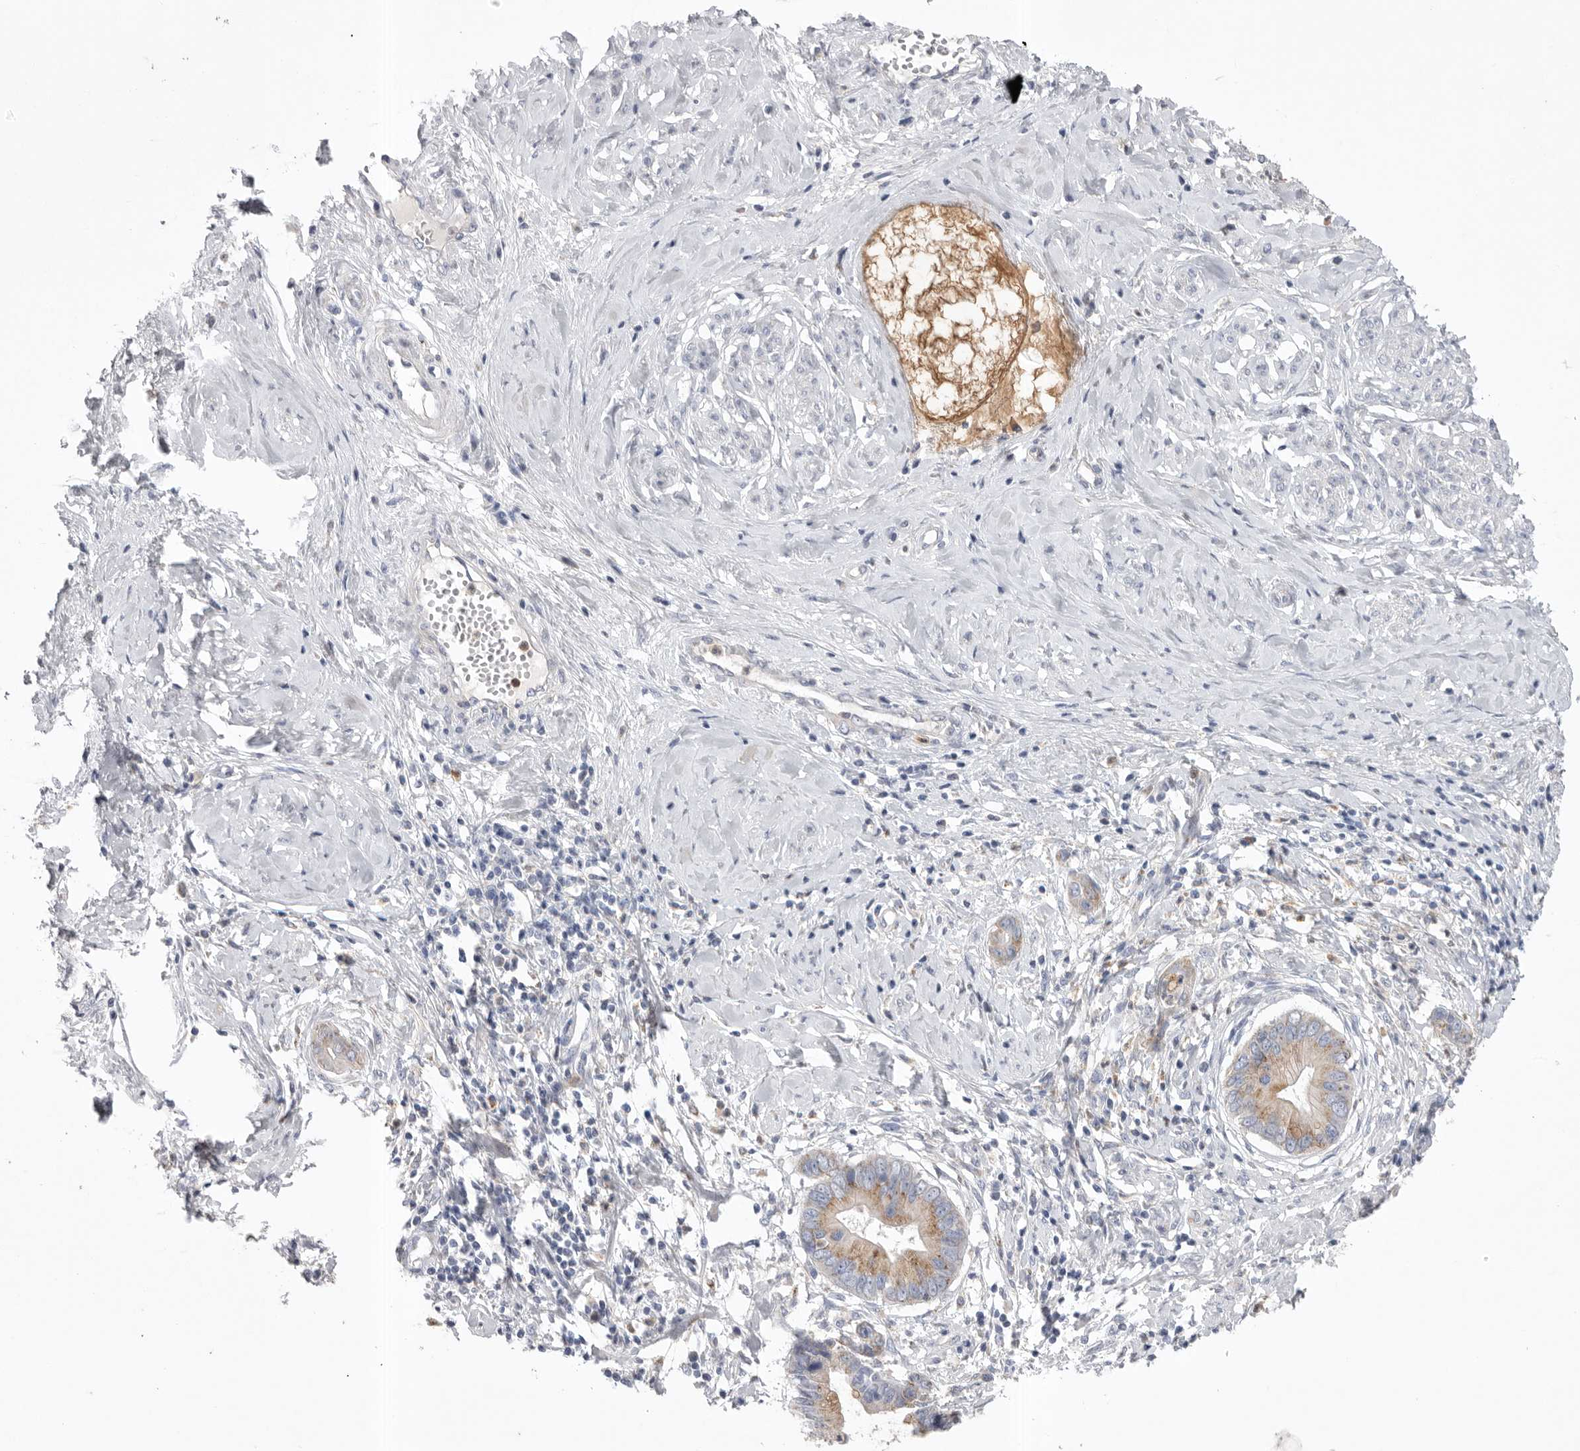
{"staining": {"intensity": "weak", "quantity": "25%-75%", "location": "cytoplasmic/membranous"}, "tissue": "cervical cancer", "cell_type": "Tumor cells", "image_type": "cancer", "snomed": [{"axis": "morphology", "description": "Adenocarcinoma, NOS"}, {"axis": "topography", "description": "Cervix"}], "caption": "Immunohistochemical staining of cervical cancer exhibits low levels of weak cytoplasmic/membranous protein positivity in approximately 25%-75% of tumor cells.", "gene": "CCDC126", "patient": {"sex": "female", "age": 44}}